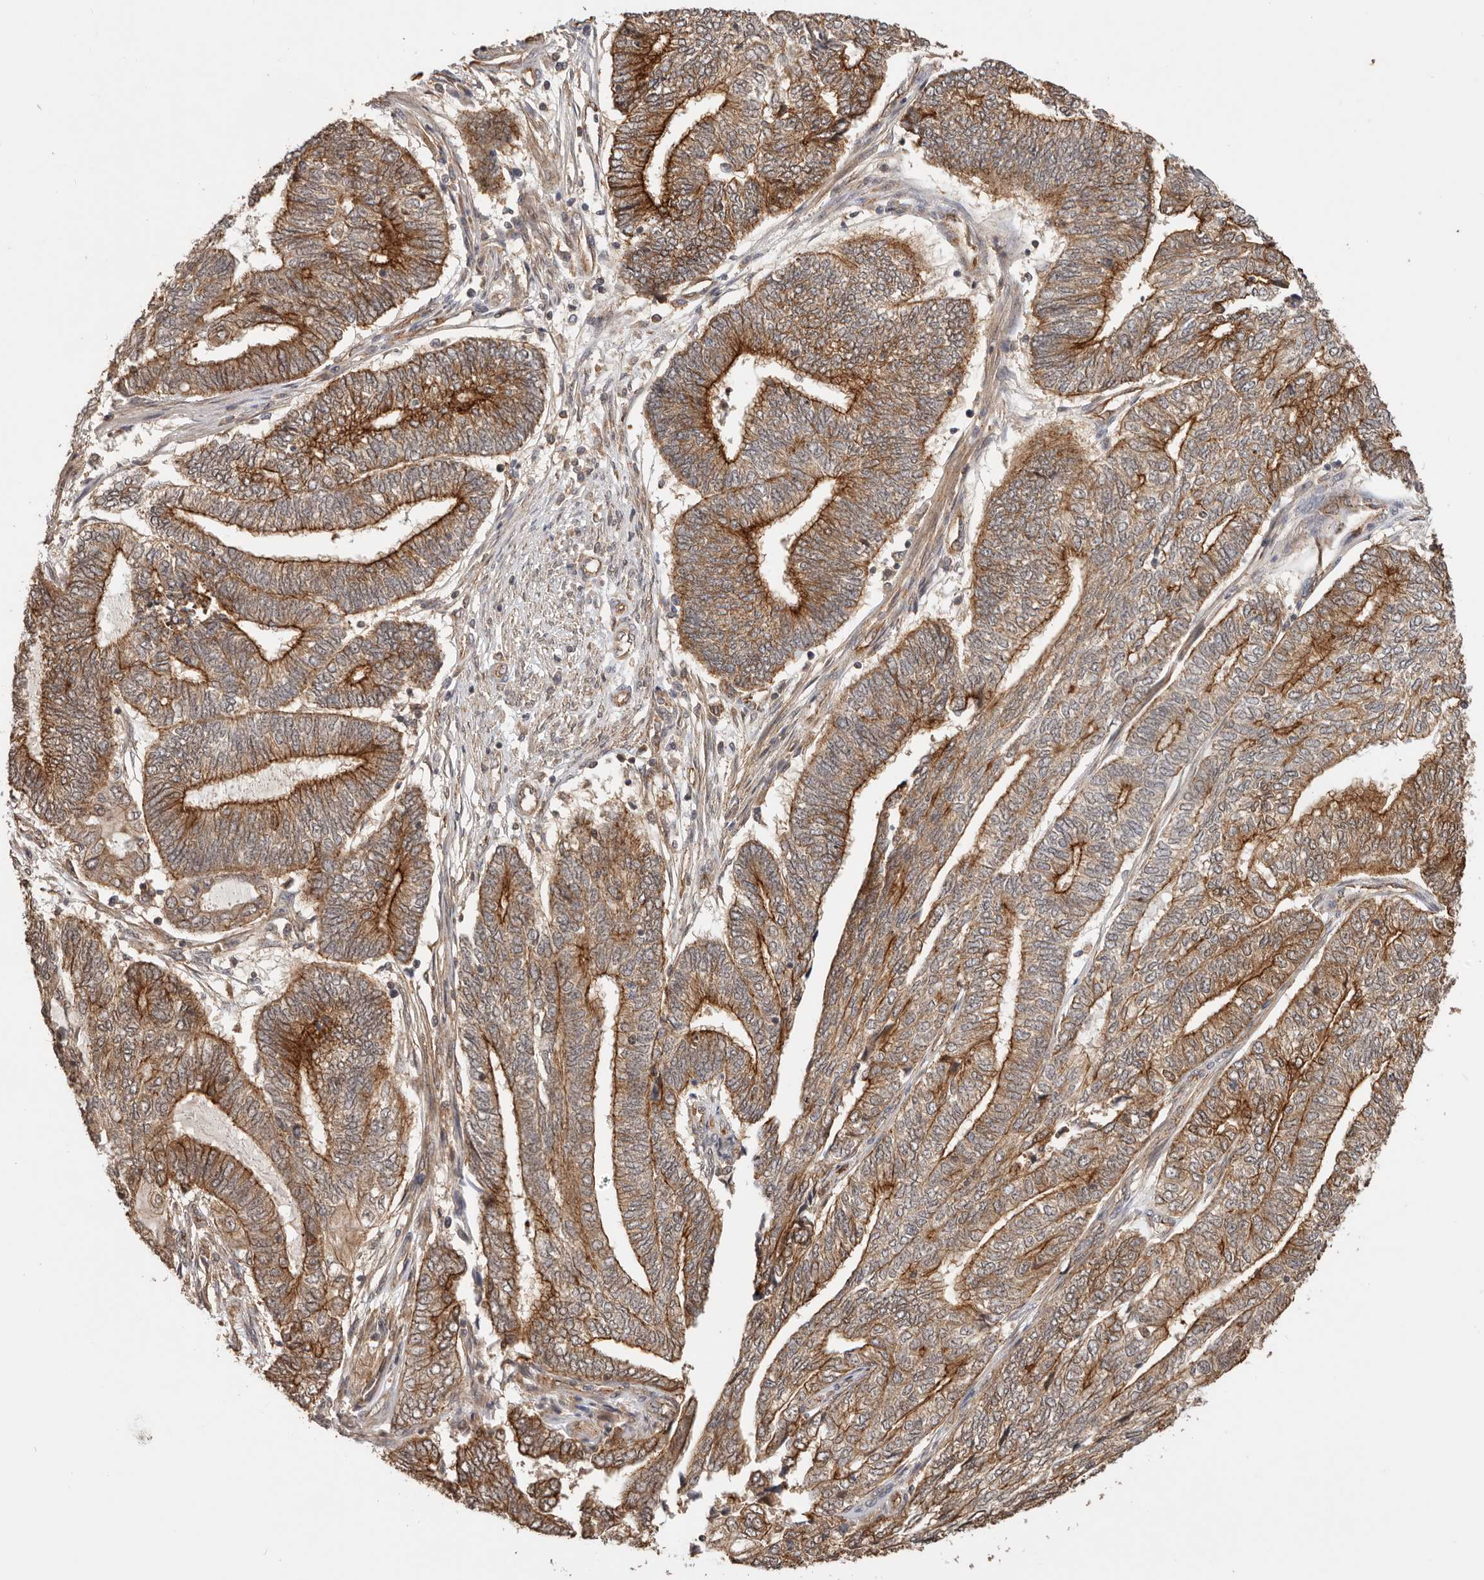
{"staining": {"intensity": "strong", "quantity": ">75%", "location": "cytoplasmic/membranous"}, "tissue": "endometrial cancer", "cell_type": "Tumor cells", "image_type": "cancer", "snomed": [{"axis": "morphology", "description": "Adenocarcinoma, NOS"}, {"axis": "topography", "description": "Uterus"}, {"axis": "topography", "description": "Endometrium"}], "caption": "Immunohistochemistry (IHC) (DAB (3,3'-diaminobenzidine)) staining of endometrial cancer reveals strong cytoplasmic/membranous protein staining in about >75% of tumor cells.", "gene": "AFDN", "patient": {"sex": "female", "age": 70}}